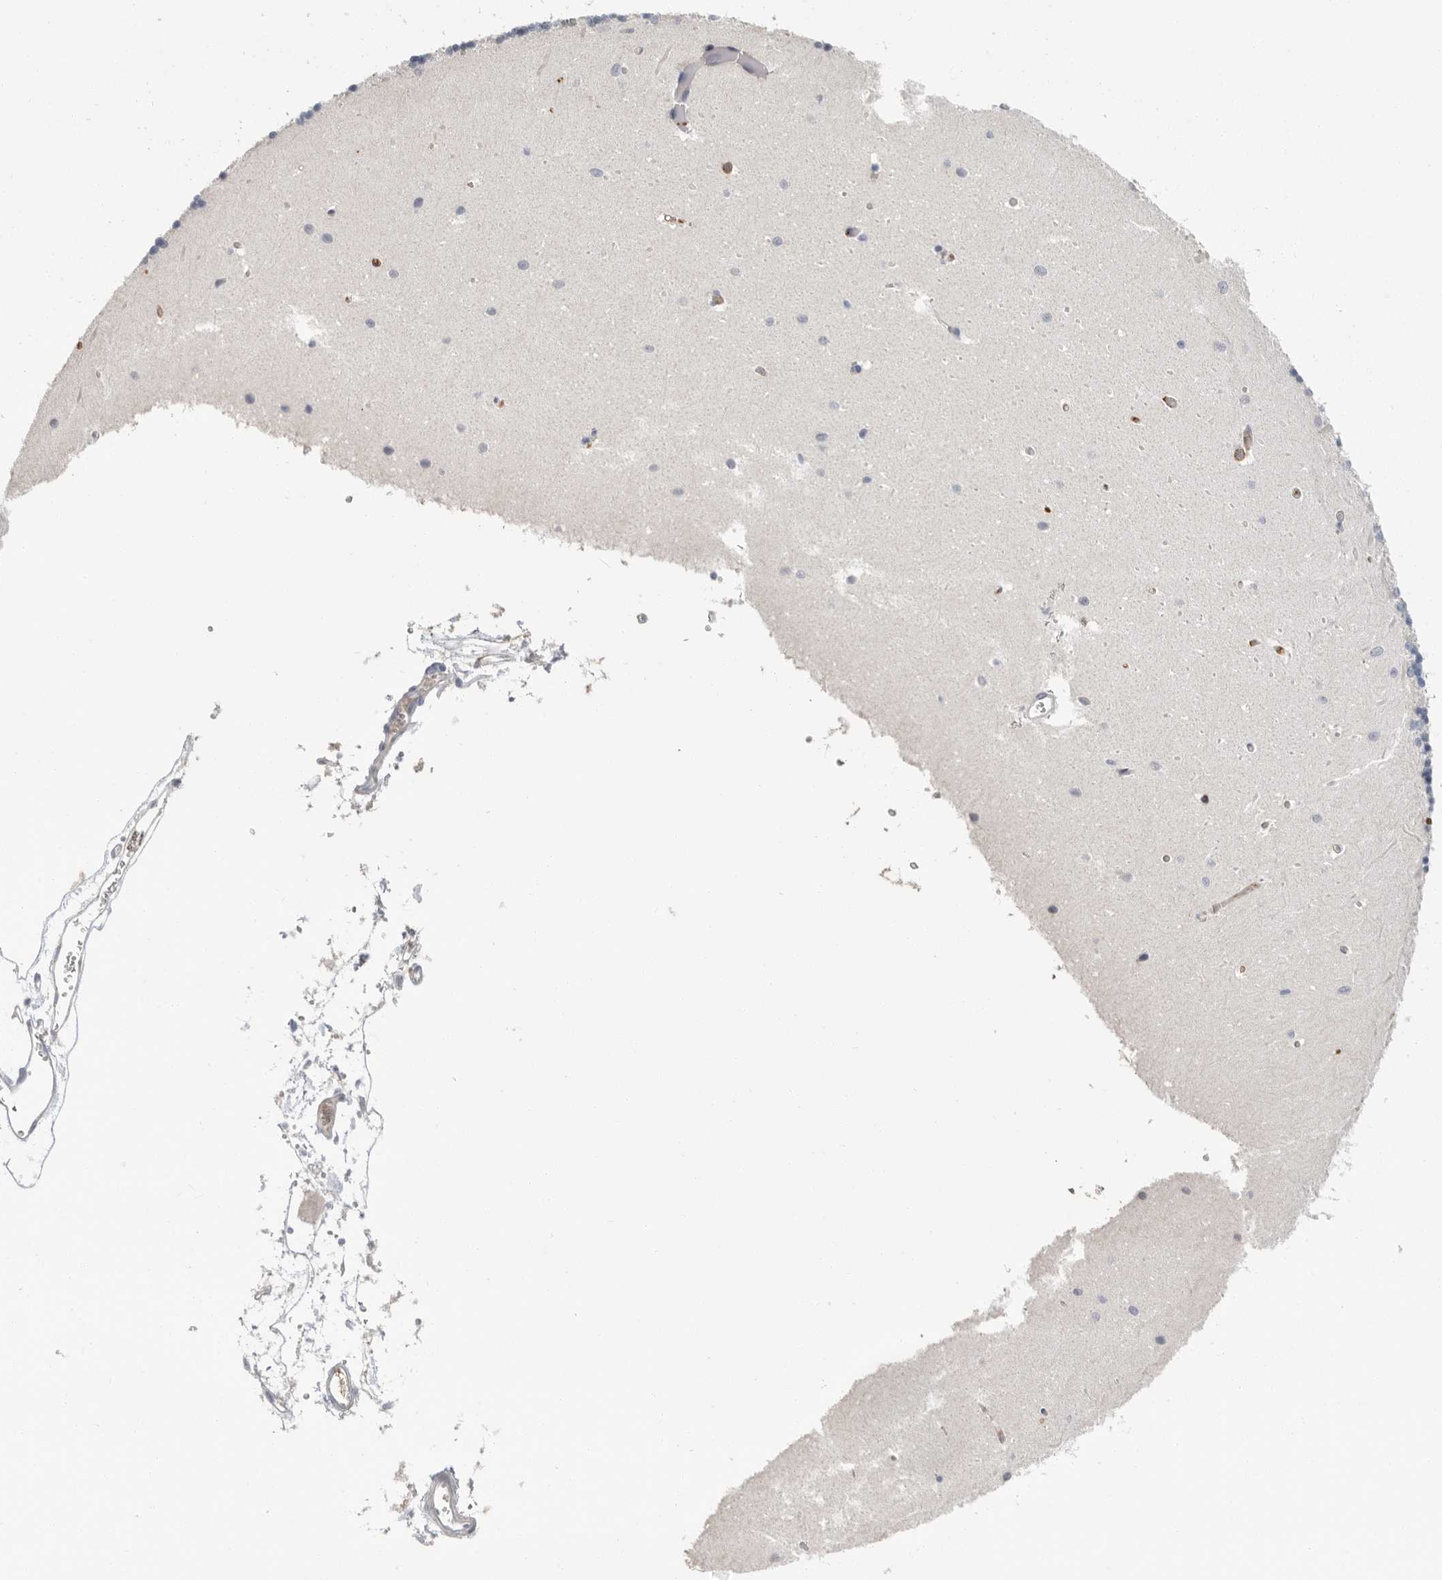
{"staining": {"intensity": "negative", "quantity": "none", "location": "none"}, "tissue": "cerebellum", "cell_type": "Cells in granular layer", "image_type": "normal", "snomed": [{"axis": "morphology", "description": "Normal tissue, NOS"}, {"axis": "topography", "description": "Cerebellum"}], "caption": "This micrograph is of benign cerebellum stained with immunohistochemistry (IHC) to label a protein in brown with the nuclei are counter-stained blue. There is no expression in cells in granular layer. Brightfield microscopy of IHC stained with DAB (3,3'-diaminobenzidine) (brown) and hematoxylin (blue), captured at high magnification.", "gene": "APOA2", "patient": {"sex": "male", "age": 37}}